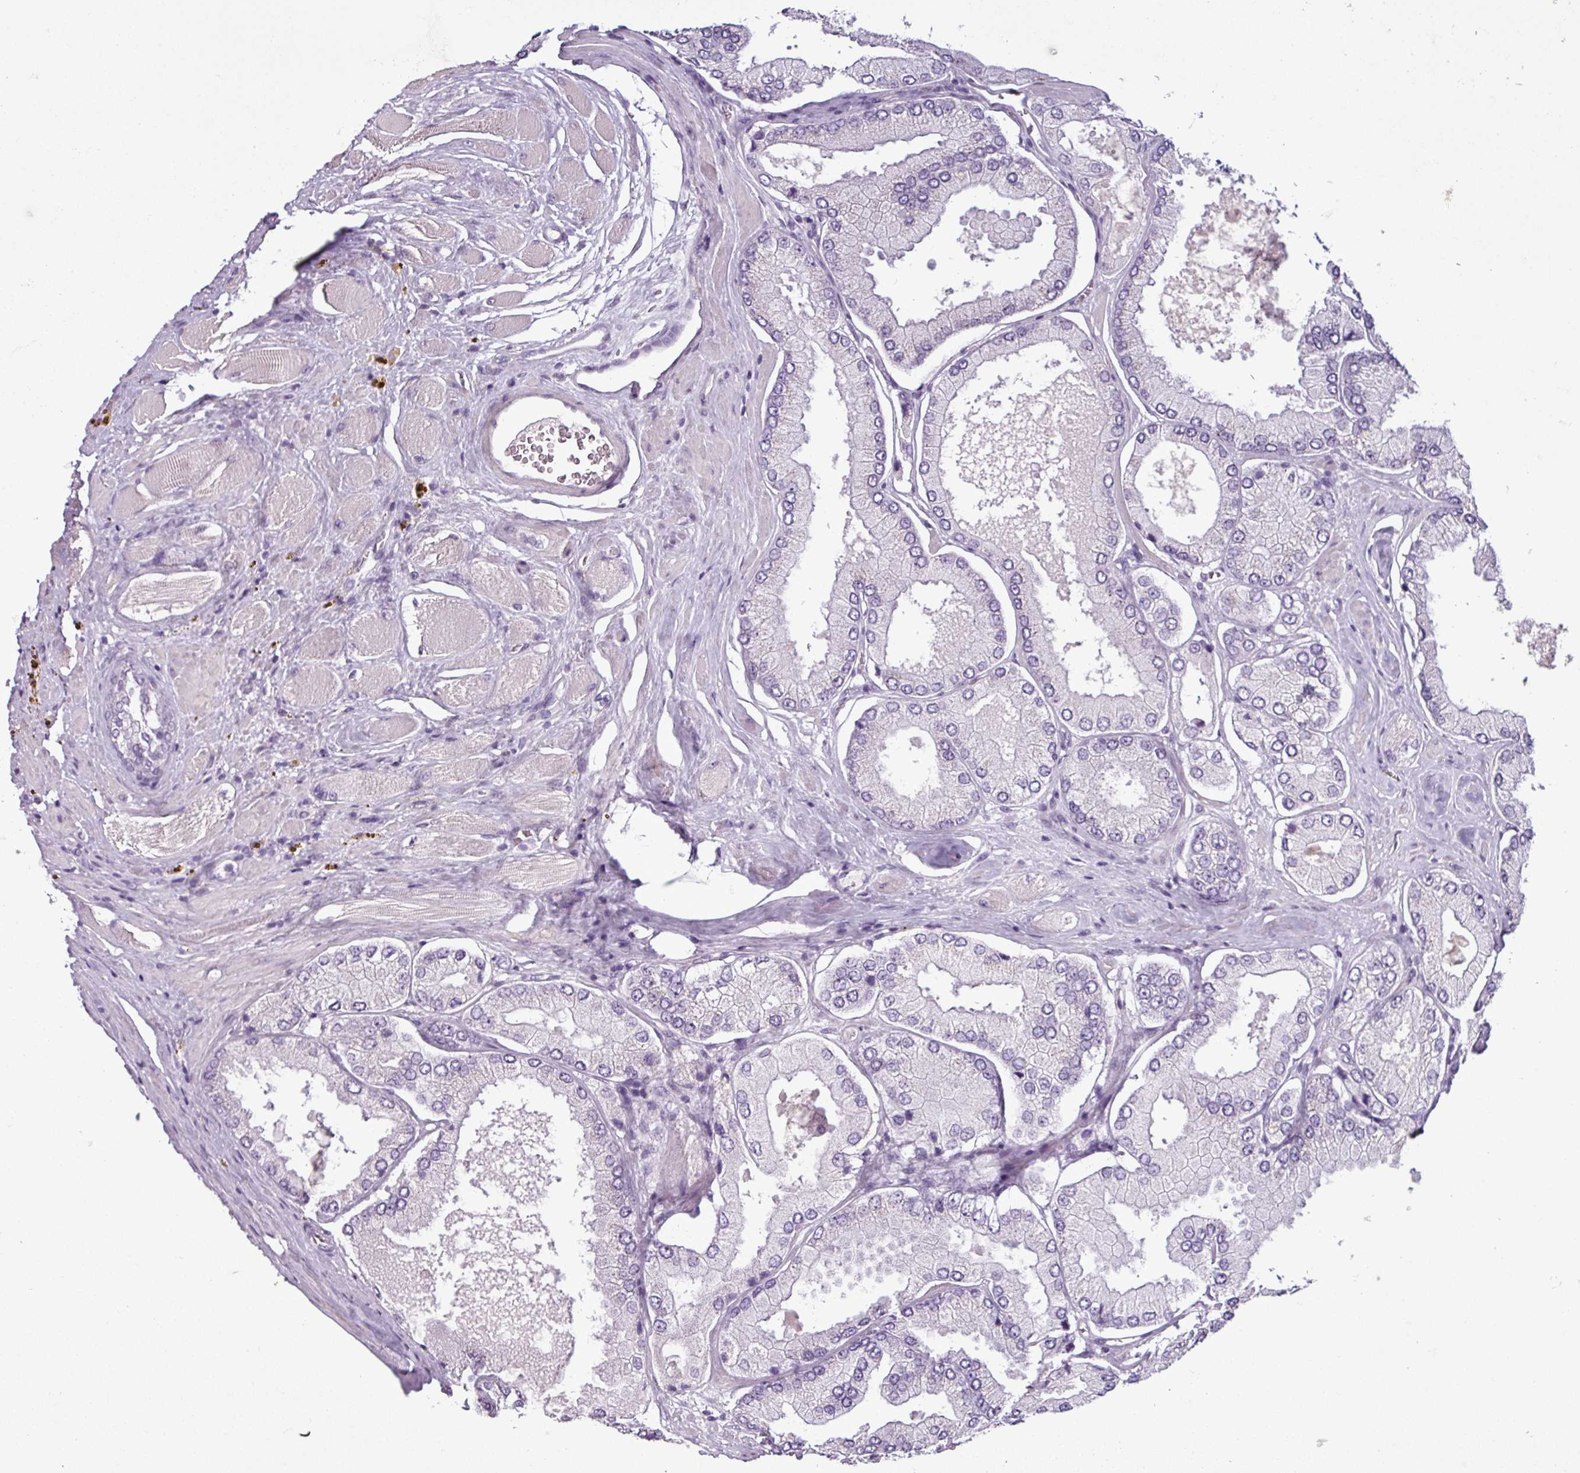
{"staining": {"intensity": "negative", "quantity": "none", "location": "none"}, "tissue": "prostate cancer", "cell_type": "Tumor cells", "image_type": "cancer", "snomed": [{"axis": "morphology", "description": "Adenocarcinoma, Low grade"}, {"axis": "topography", "description": "Prostate"}], "caption": "This is a micrograph of IHC staining of adenocarcinoma (low-grade) (prostate), which shows no positivity in tumor cells.", "gene": "C9orf24", "patient": {"sex": "male", "age": 42}}